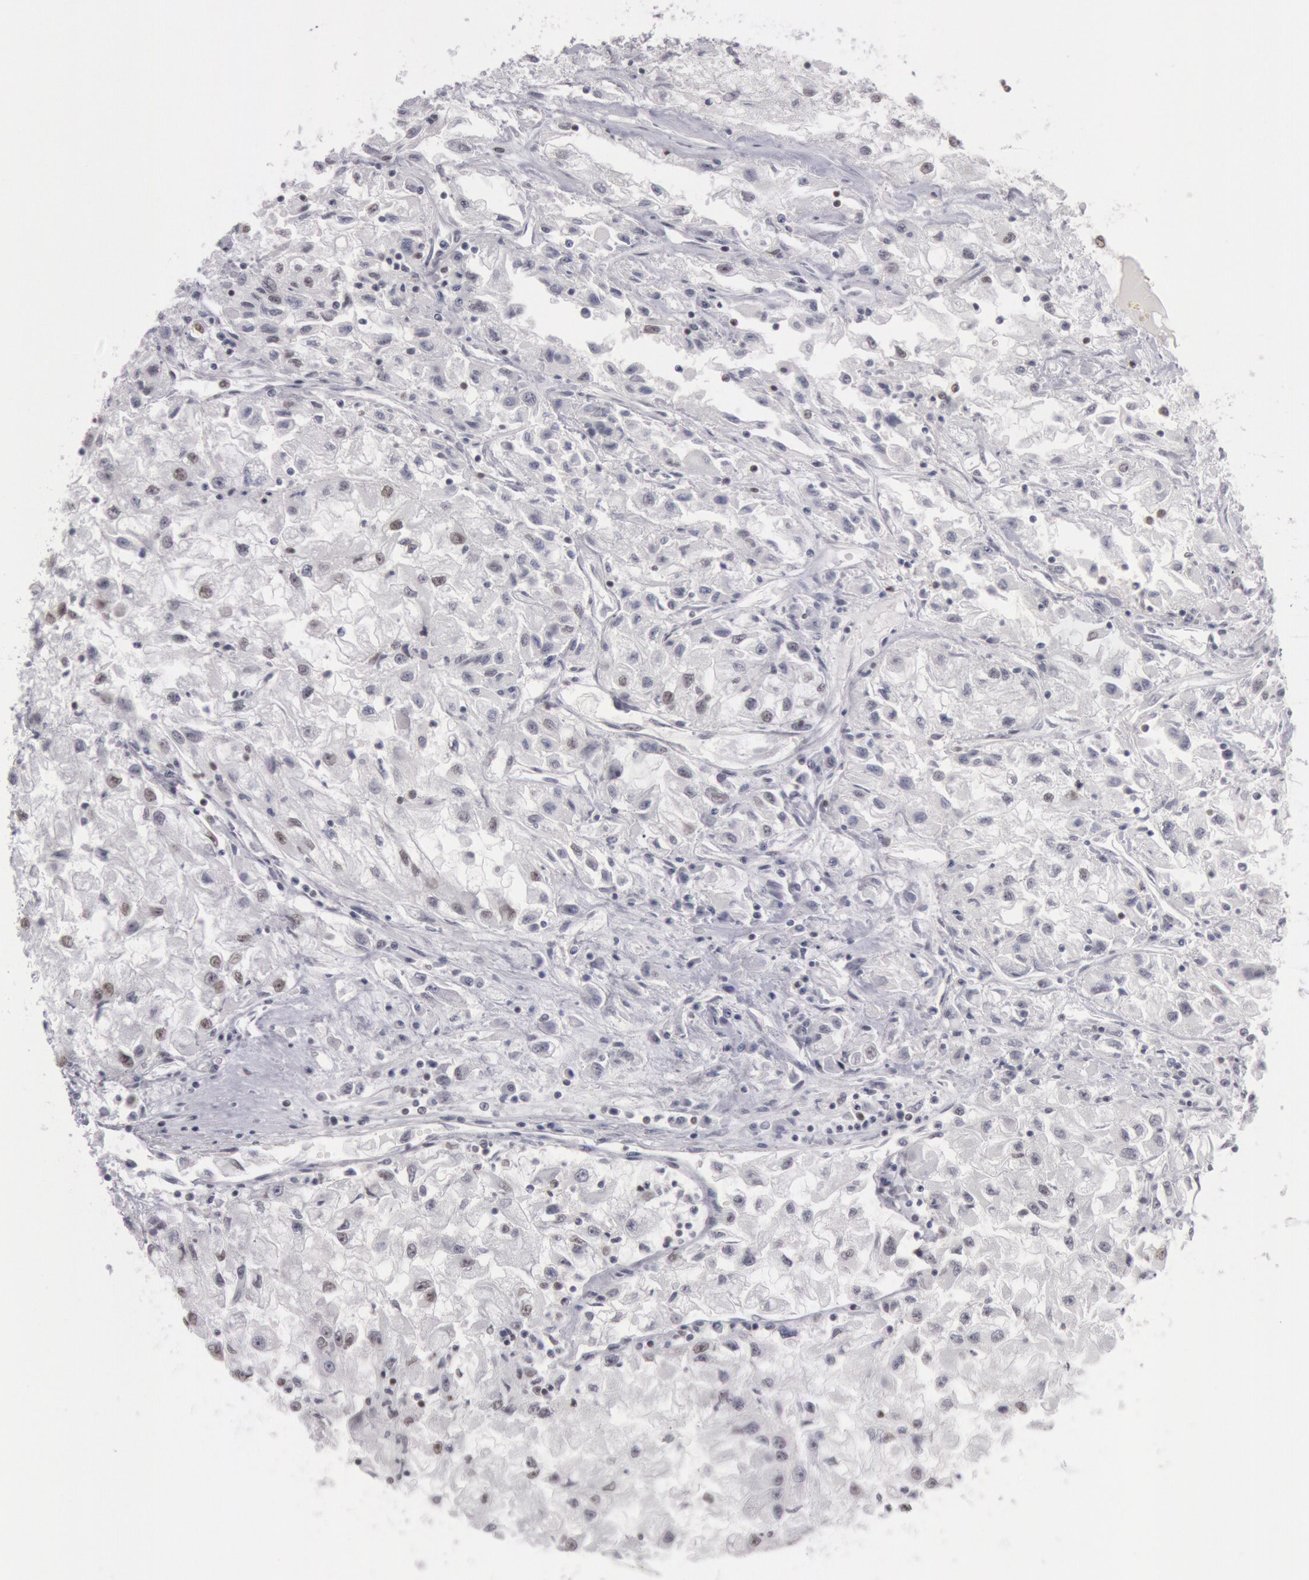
{"staining": {"intensity": "weak", "quantity": "25%-75%", "location": "nuclear"}, "tissue": "renal cancer", "cell_type": "Tumor cells", "image_type": "cancer", "snomed": [{"axis": "morphology", "description": "Adenocarcinoma, NOS"}, {"axis": "topography", "description": "Kidney"}], "caption": "Protein staining reveals weak nuclear expression in approximately 25%-75% of tumor cells in adenocarcinoma (renal). The staining was performed using DAB, with brown indicating positive protein expression. Nuclei are stained blue with hematoxylin.", "gene": "ESS2", "patient": {"sex": "male", "age": 59}}